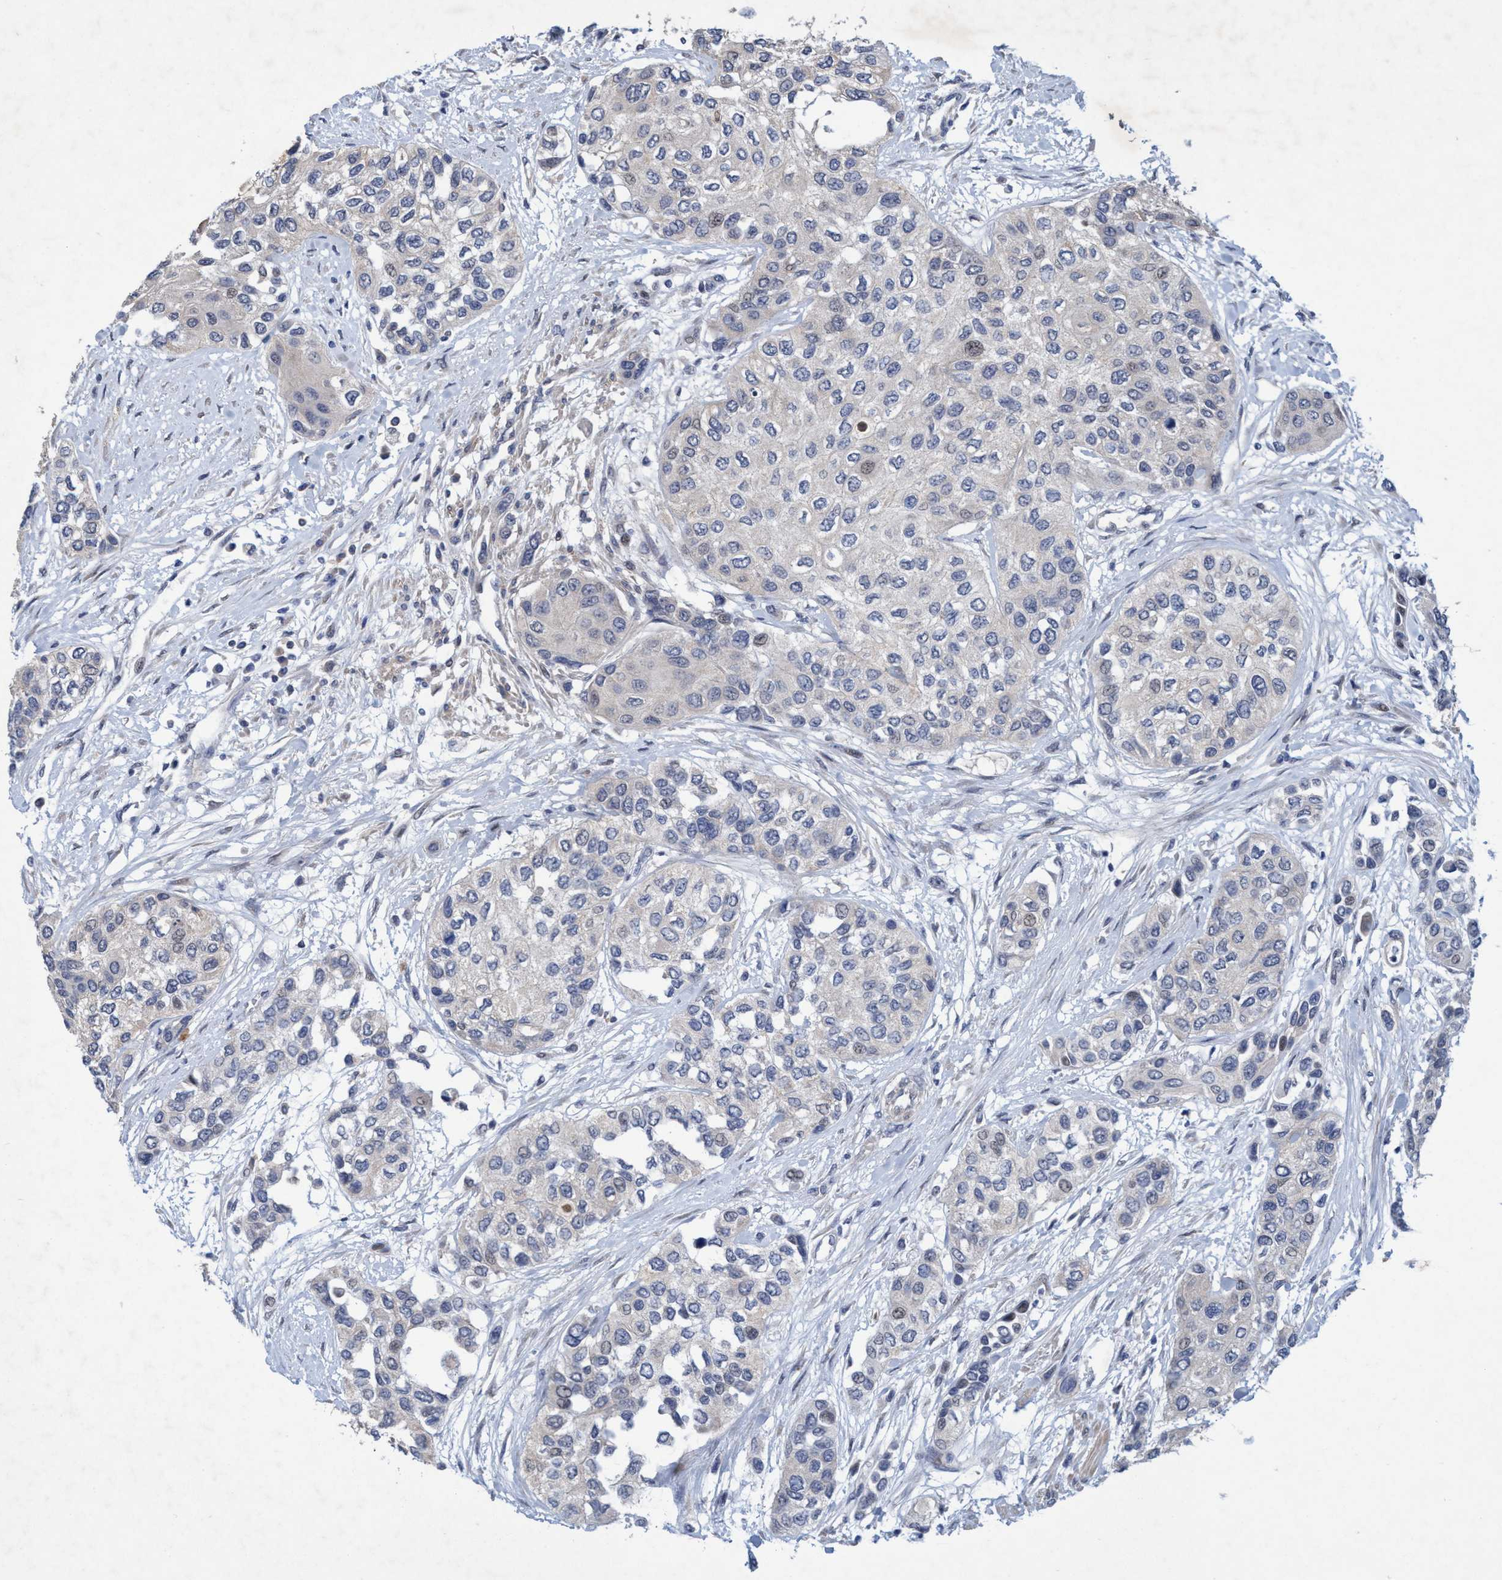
{"staining": {"intensity": "negative", "quantity": "none", "location": "none"}, "tissue": "urothelial cancer", "cell_type": "Tumor cells", "image_type": "cancer", "snomed": [{"axis": "morphology", "description": "Urothelial carcinoma, High grade"}, {"axis": "topography", "description": "Urinary bladder"}], "caption": "Tumor cells are negative for brown protein staining in urothelial carcinoma (high-grade).", "gene": "ZNF677", "patient": {"sex": "female", "age": 56}}